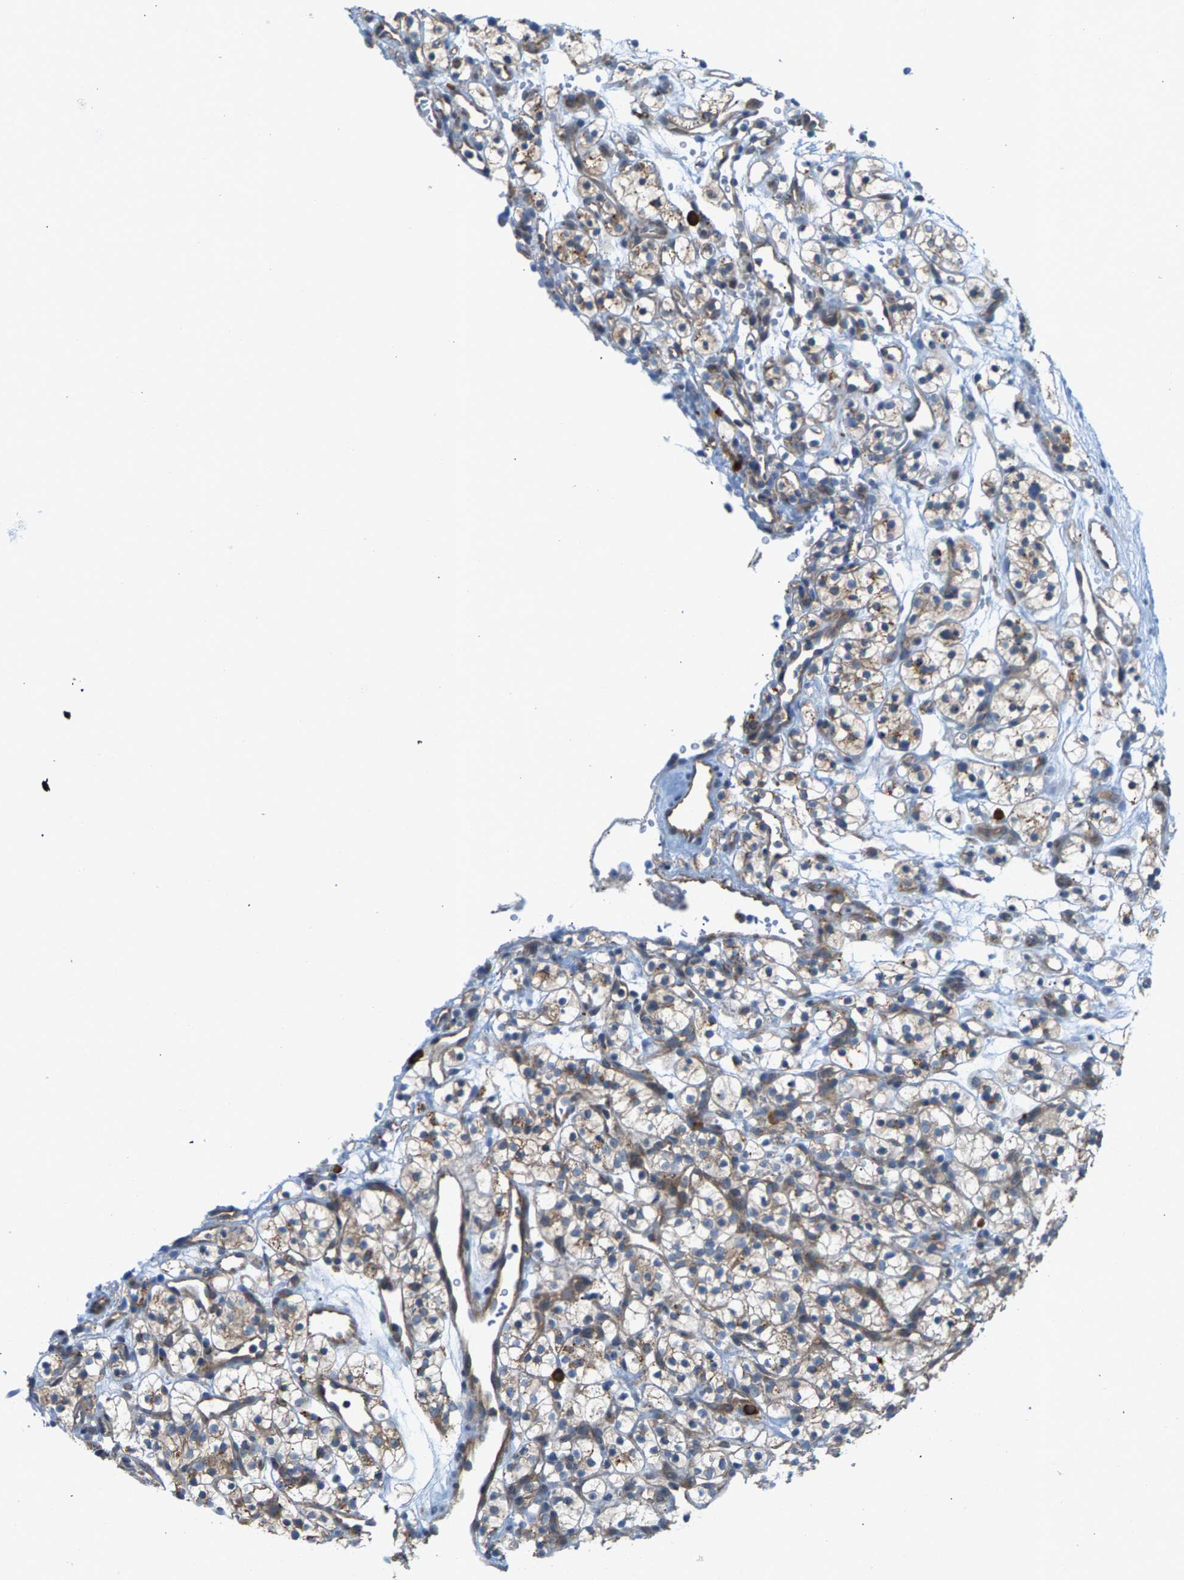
{"staining": {"intensity": "weak", "quantity": ">75%", "location": "cytoplasmic/membranous"}, "tissue": "renal cancer", "cell_type": "Tumor cells", "image_type": "cancer", "snomed": [{"axis": "morphology", "description": "Adenocarcinoma, NOS"}, {"axis": "topography", "description": "Kidney"}], "caption": "Immunohistochemical staining of renal cancer (adenocarcinoma) reveals low levels of weak cytoplasmic/membranous expression in about >75% of tumor cells.", "gene": "PDCL", "patient": {"sex": "female", "age": 57}}